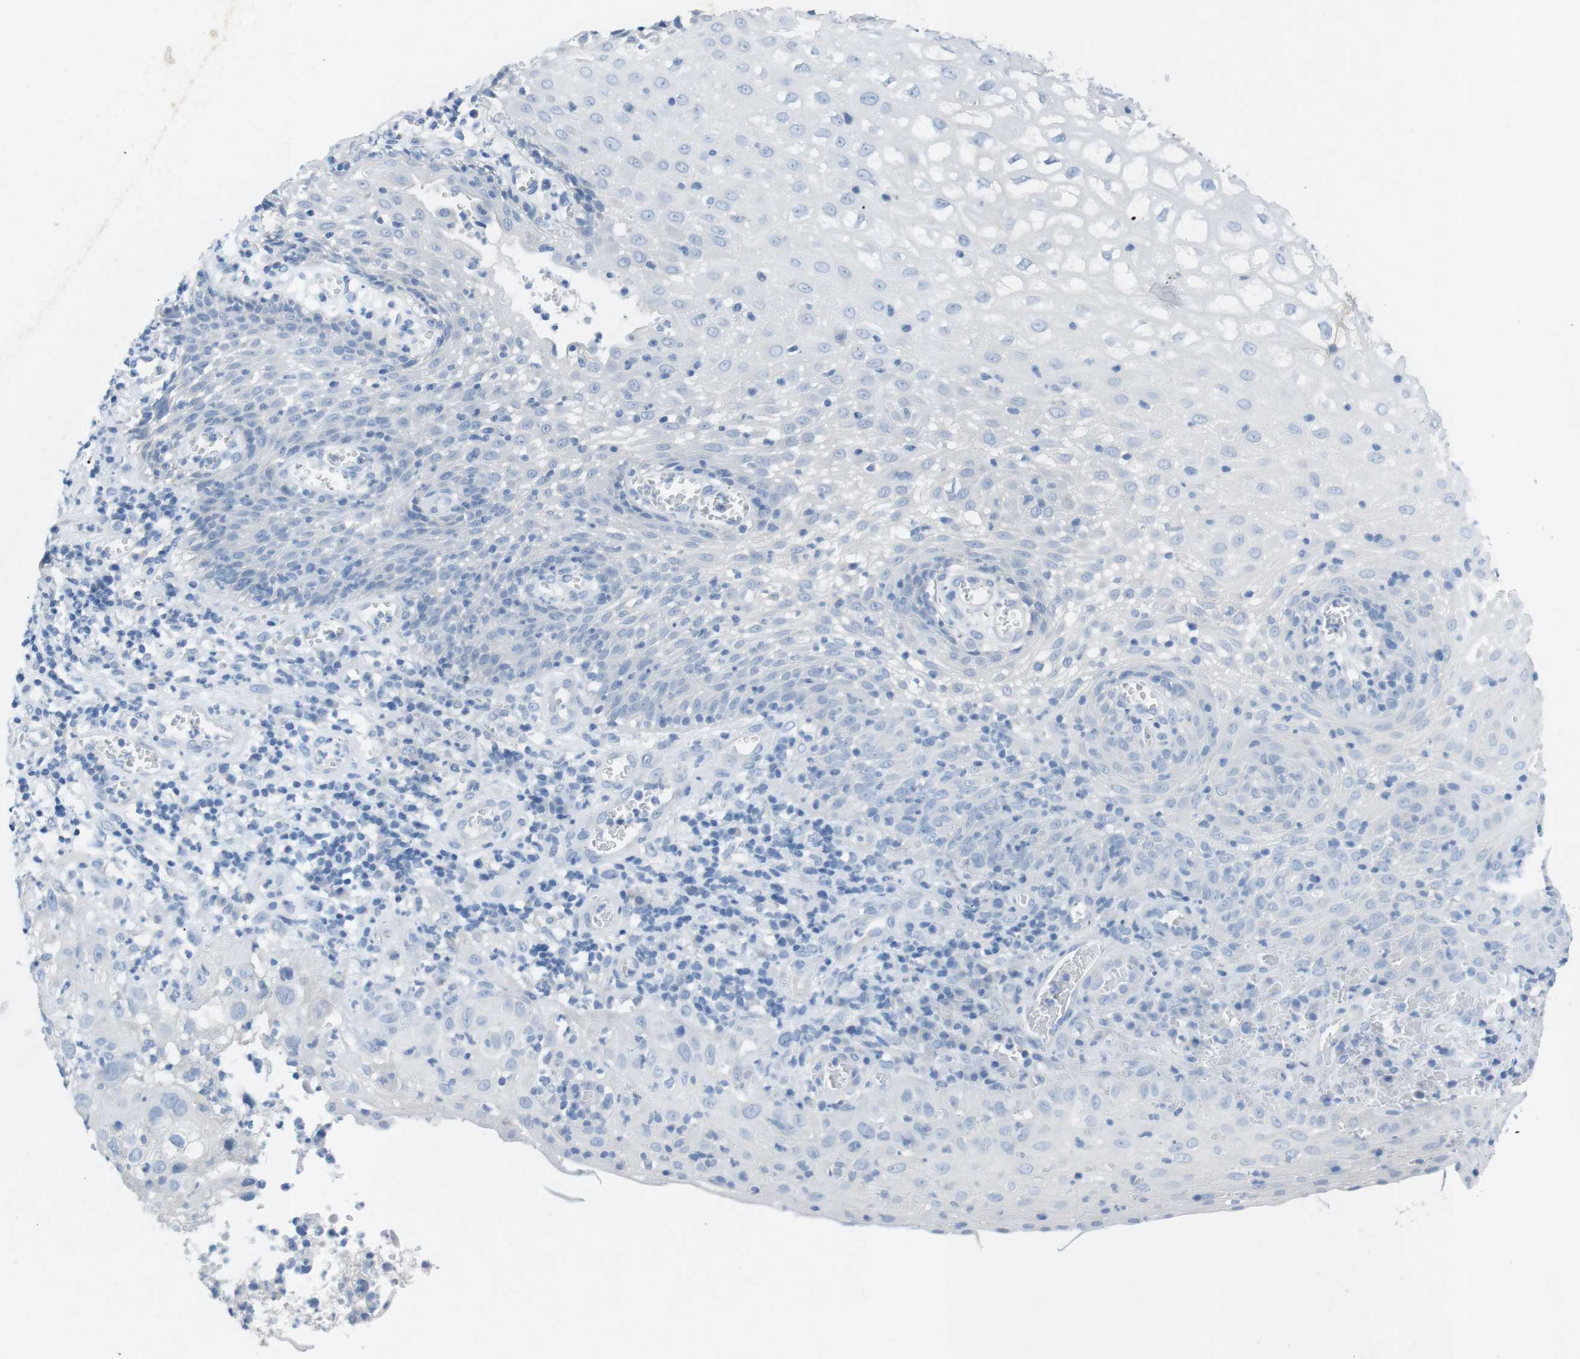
{"staining": {"intensity": "negative", "quantity": "none", "location": "none"}, "tissue": "cervical cancer", "cell_type": "Tumor cells", "image_type": "cancer", "snomed": [{"axis": "morphology", "description": "Squamous cell carcinoma, NOS"}, {"axis": "topography", "description": "Cervix"}], "caption": "A micrograph of cervical cancer stained for a protein displays no brown staining in tumor cells.", "gene": "SALL4", "patient": {"sex": "female", "age": 32}}